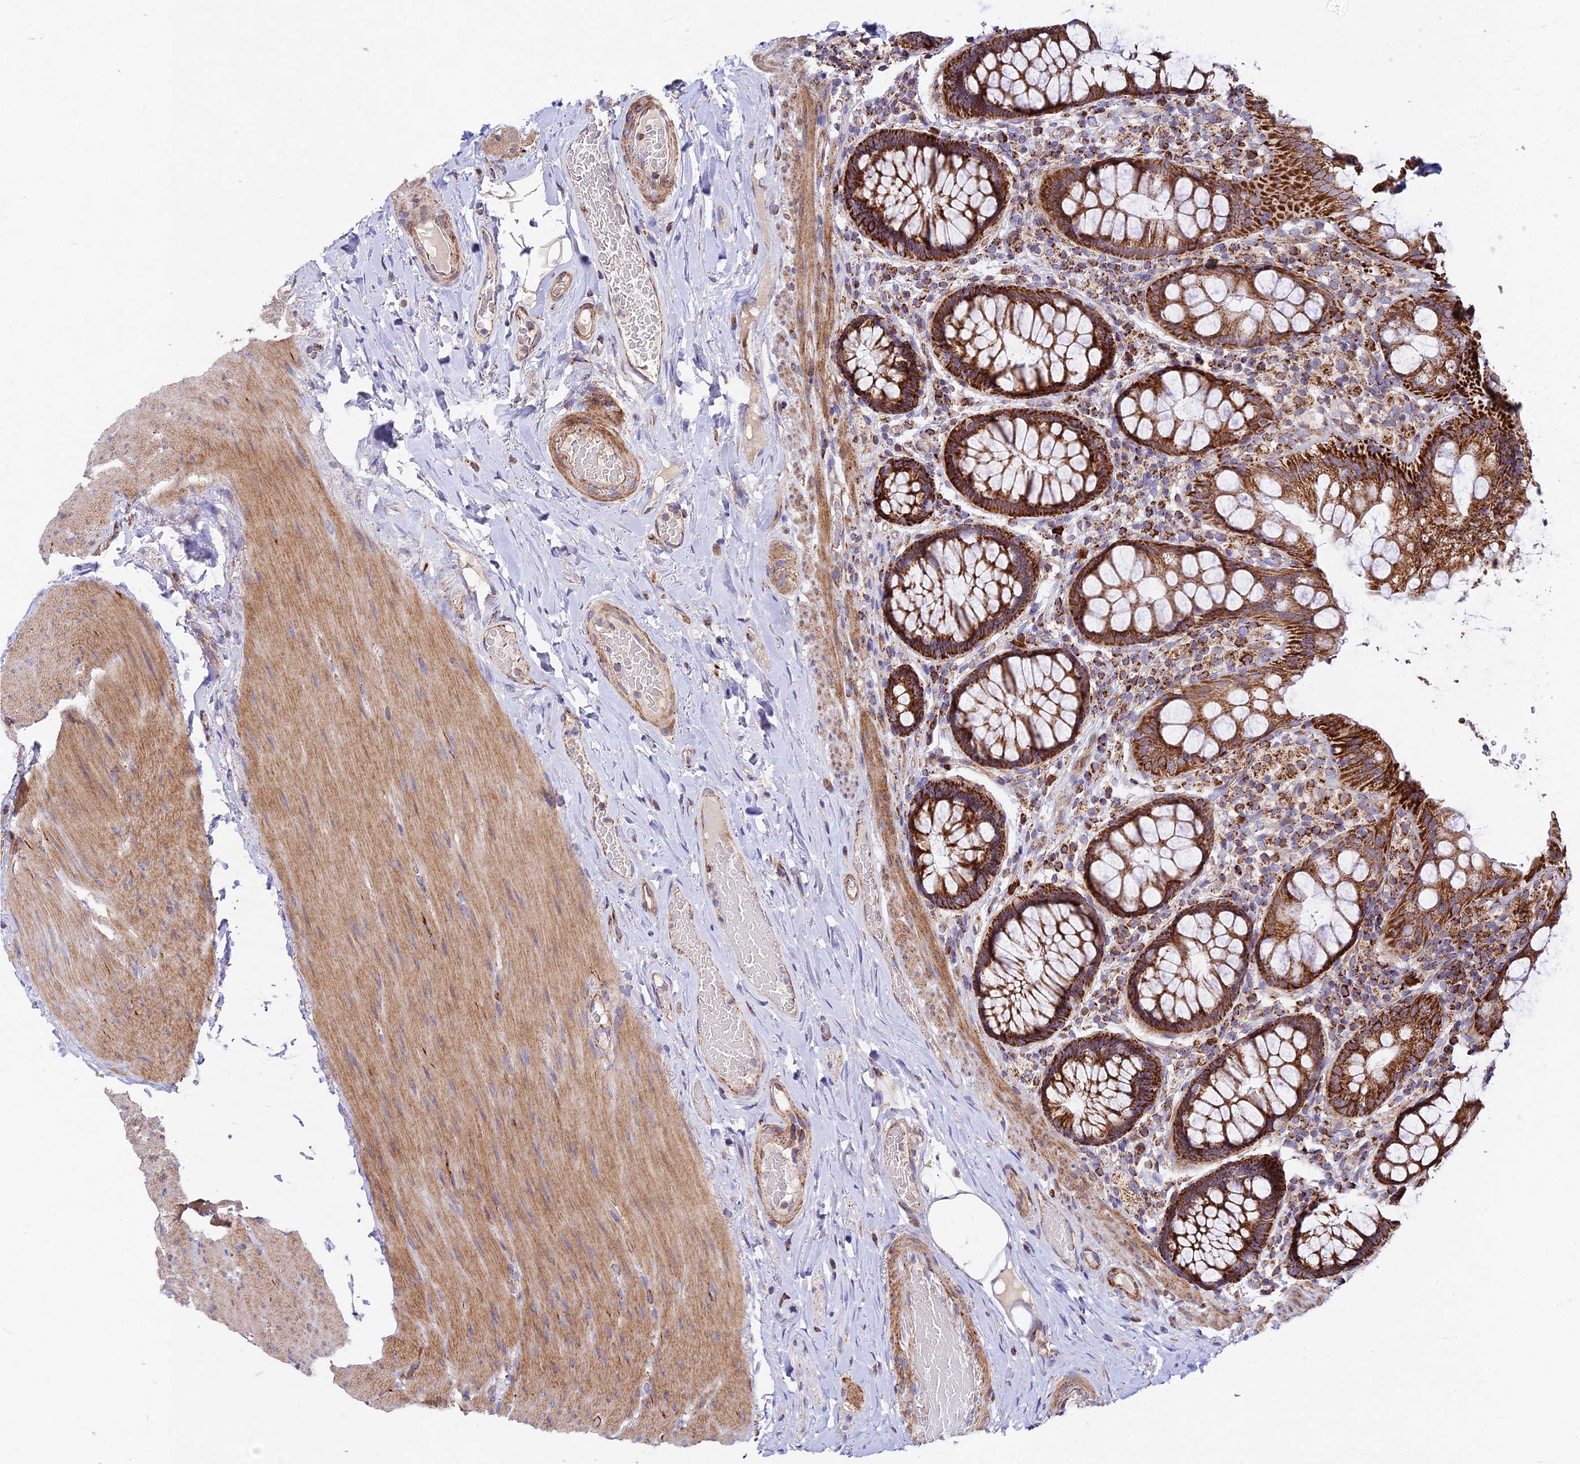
{"staining": {"intensity": "strong", "quantity": ">75%", "location": "cytoplasmic/membranous"}, "tissue": "rectum", "cell_type": "Glandular cells", "image_type": "normal", "snomed": [{"axis": "morphology", "description": "Normal tissue, NOS"}, {"axis": "topography", "description": "Rectum"}], "caption": "A high amount of strong cytoplasmic/membranous staining is appreciated in about >75% of glandular cells in unremarkable rectum.", "gene": "KHDC3L", "patient": {"sex": "male", "age": 83}}